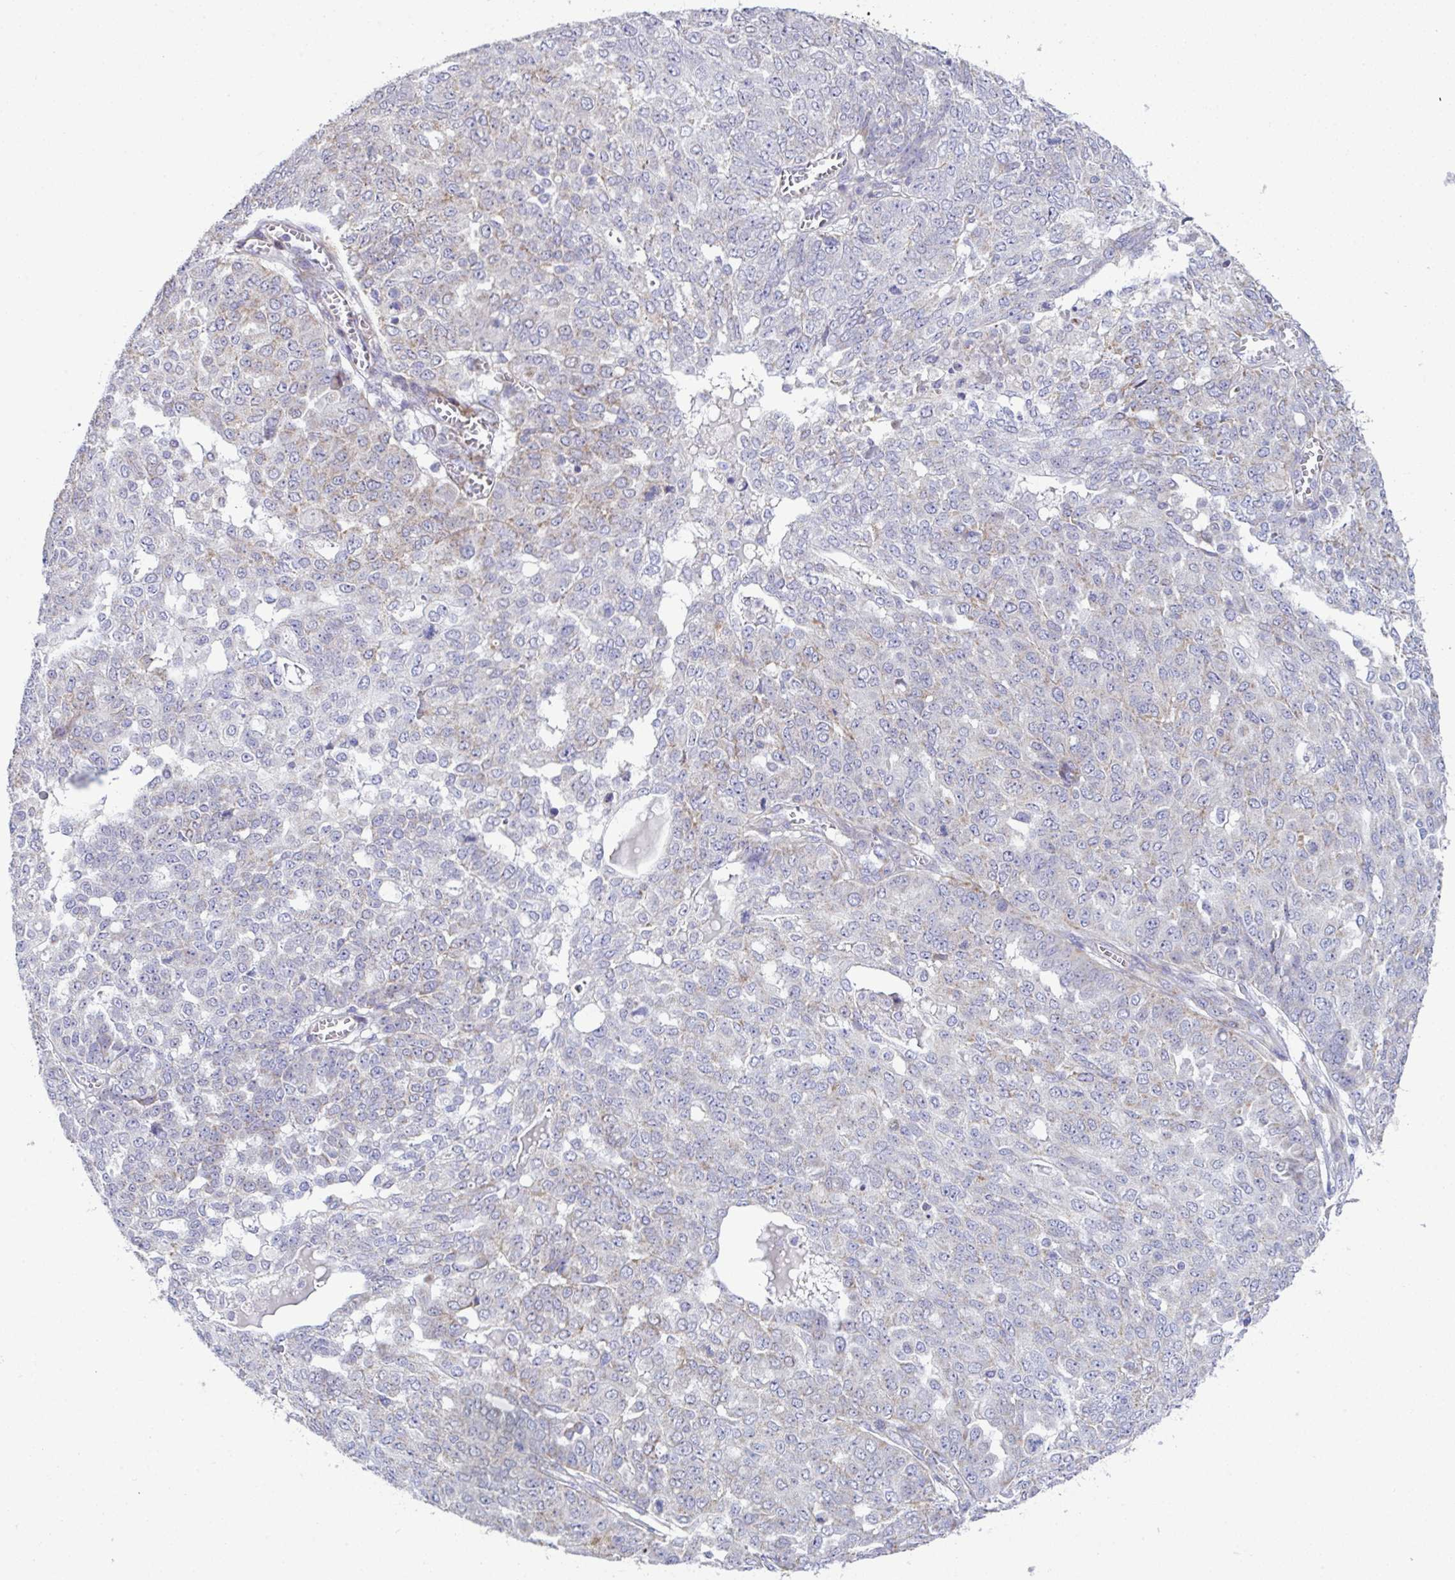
{"staining": {"intensity": "negative", "quantity": "none", "location": "none"}, "tissue": "ovarian cancer", "cell_type": "Tumor cells", "image_type": "cancer", "snomed": [{"axis": "morphology", "description": "Cystadenocarcinoma, serous, NOS"}, {"axis": "topography", "description": "Soft tissue"}, {"axis": "topography", "description": "Ovary"}], "caption": "A high-resolution photomicrograph shows immunohistochemistry (IHC) staining of serous cystadenocarcinoma (ovarian), which displays no significant positivity in tumor cells.", "gene": "DOK7", "patient": {"sex": "female", "age": 57}}